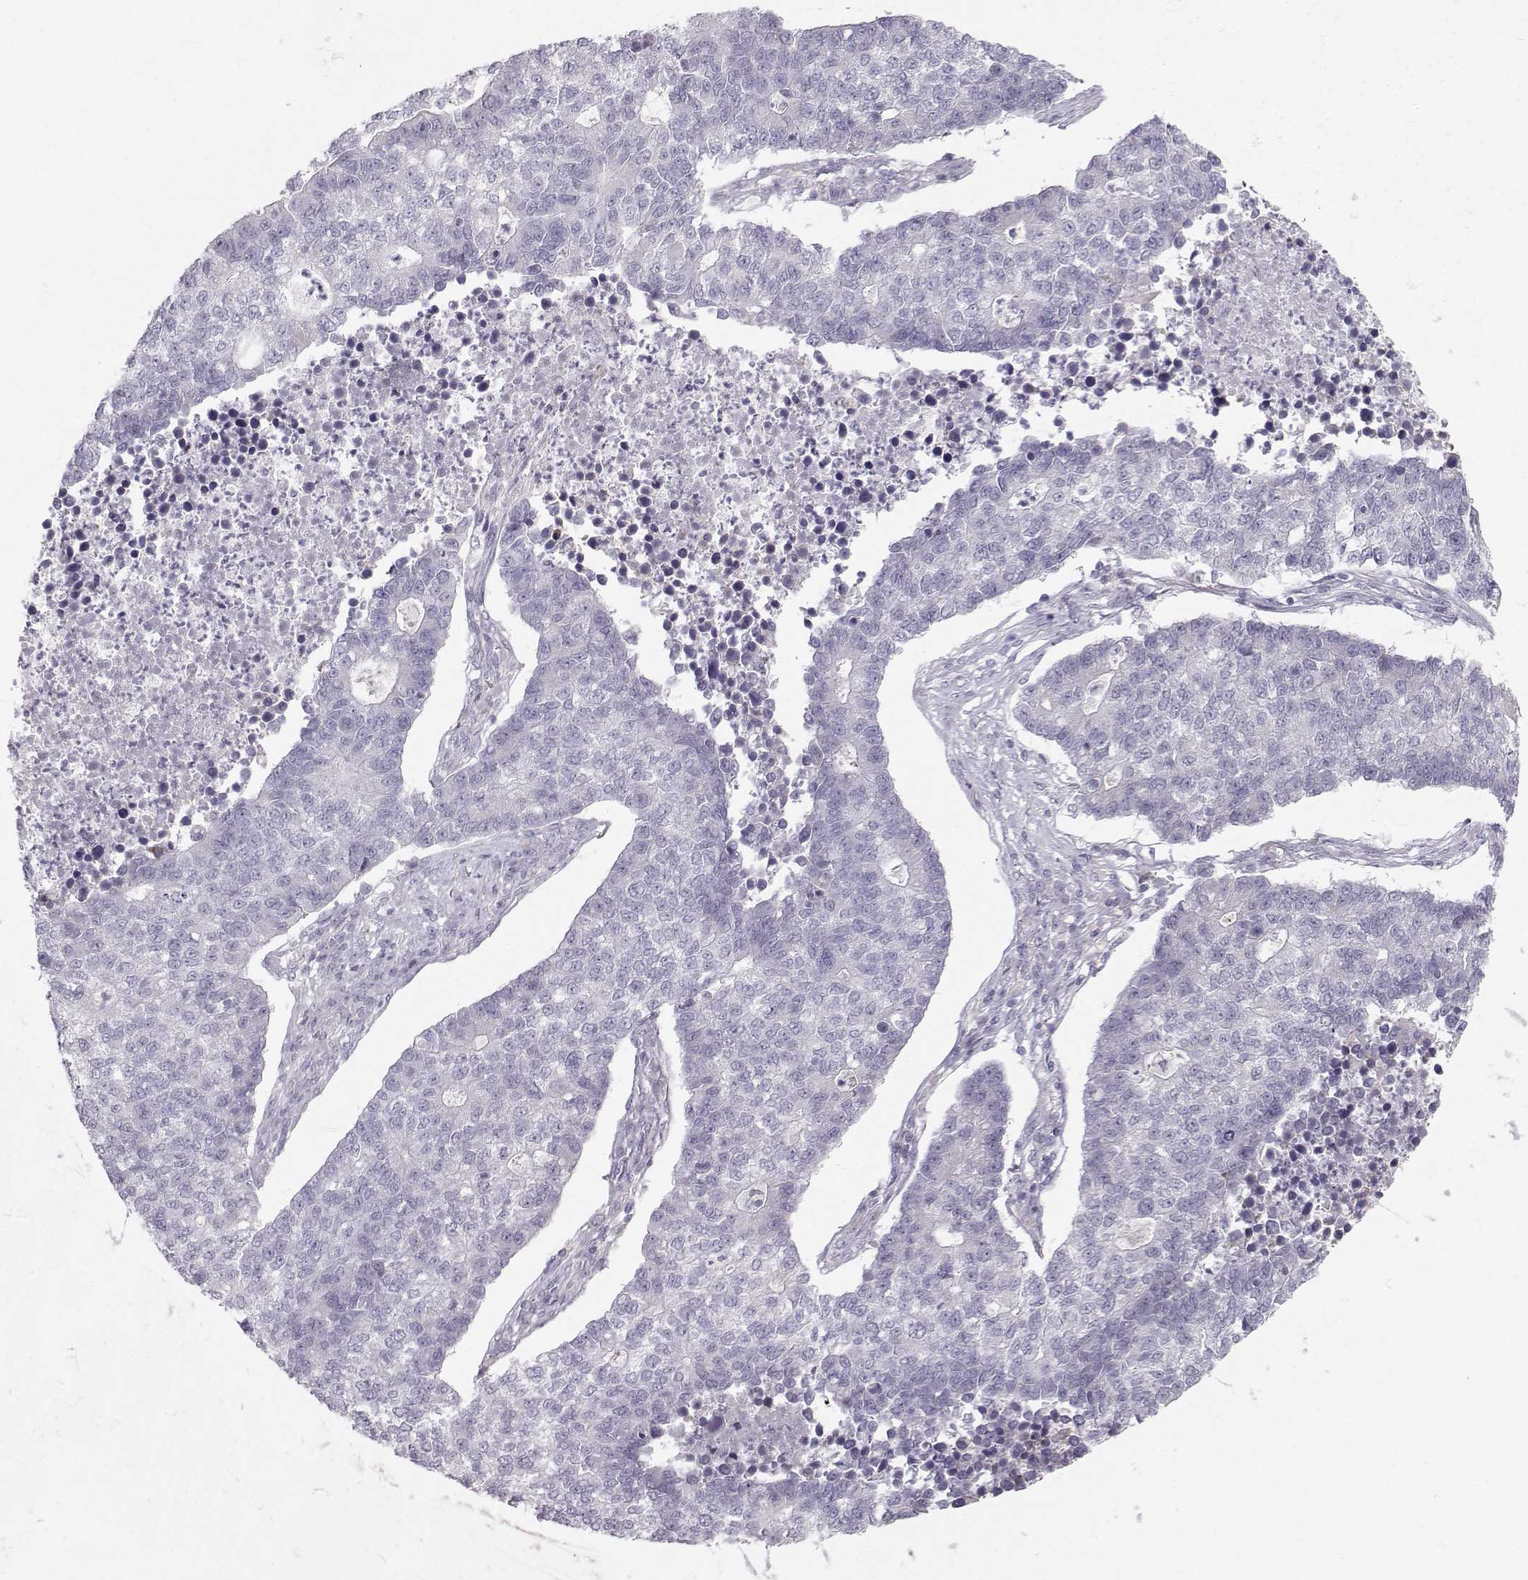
{"staining": {"intensity": "negative", "quantity": "none", "location": "none"}, "tissue": "lung cancer", "cell_type": "Tumor cells", "image_type": "cancer", "snomed": [{"axis": "morphology", "description": "Adenocarcinoma, NOS"}, {"axis": "topography", "description": "Lung"}], "caption": "DAB (3,3'-diaminobenzidine) immunohistochemical staining of lung cancer (adenocarcinoma) demonstrates no significant staining in tumor cells. (DAB (3,3'-diaminobenzidine) immunohistochemistry visualized using brightfield microscopy, high magnification).", "gene": "CASR", "patient": {"sex": "male", "age": 57}}